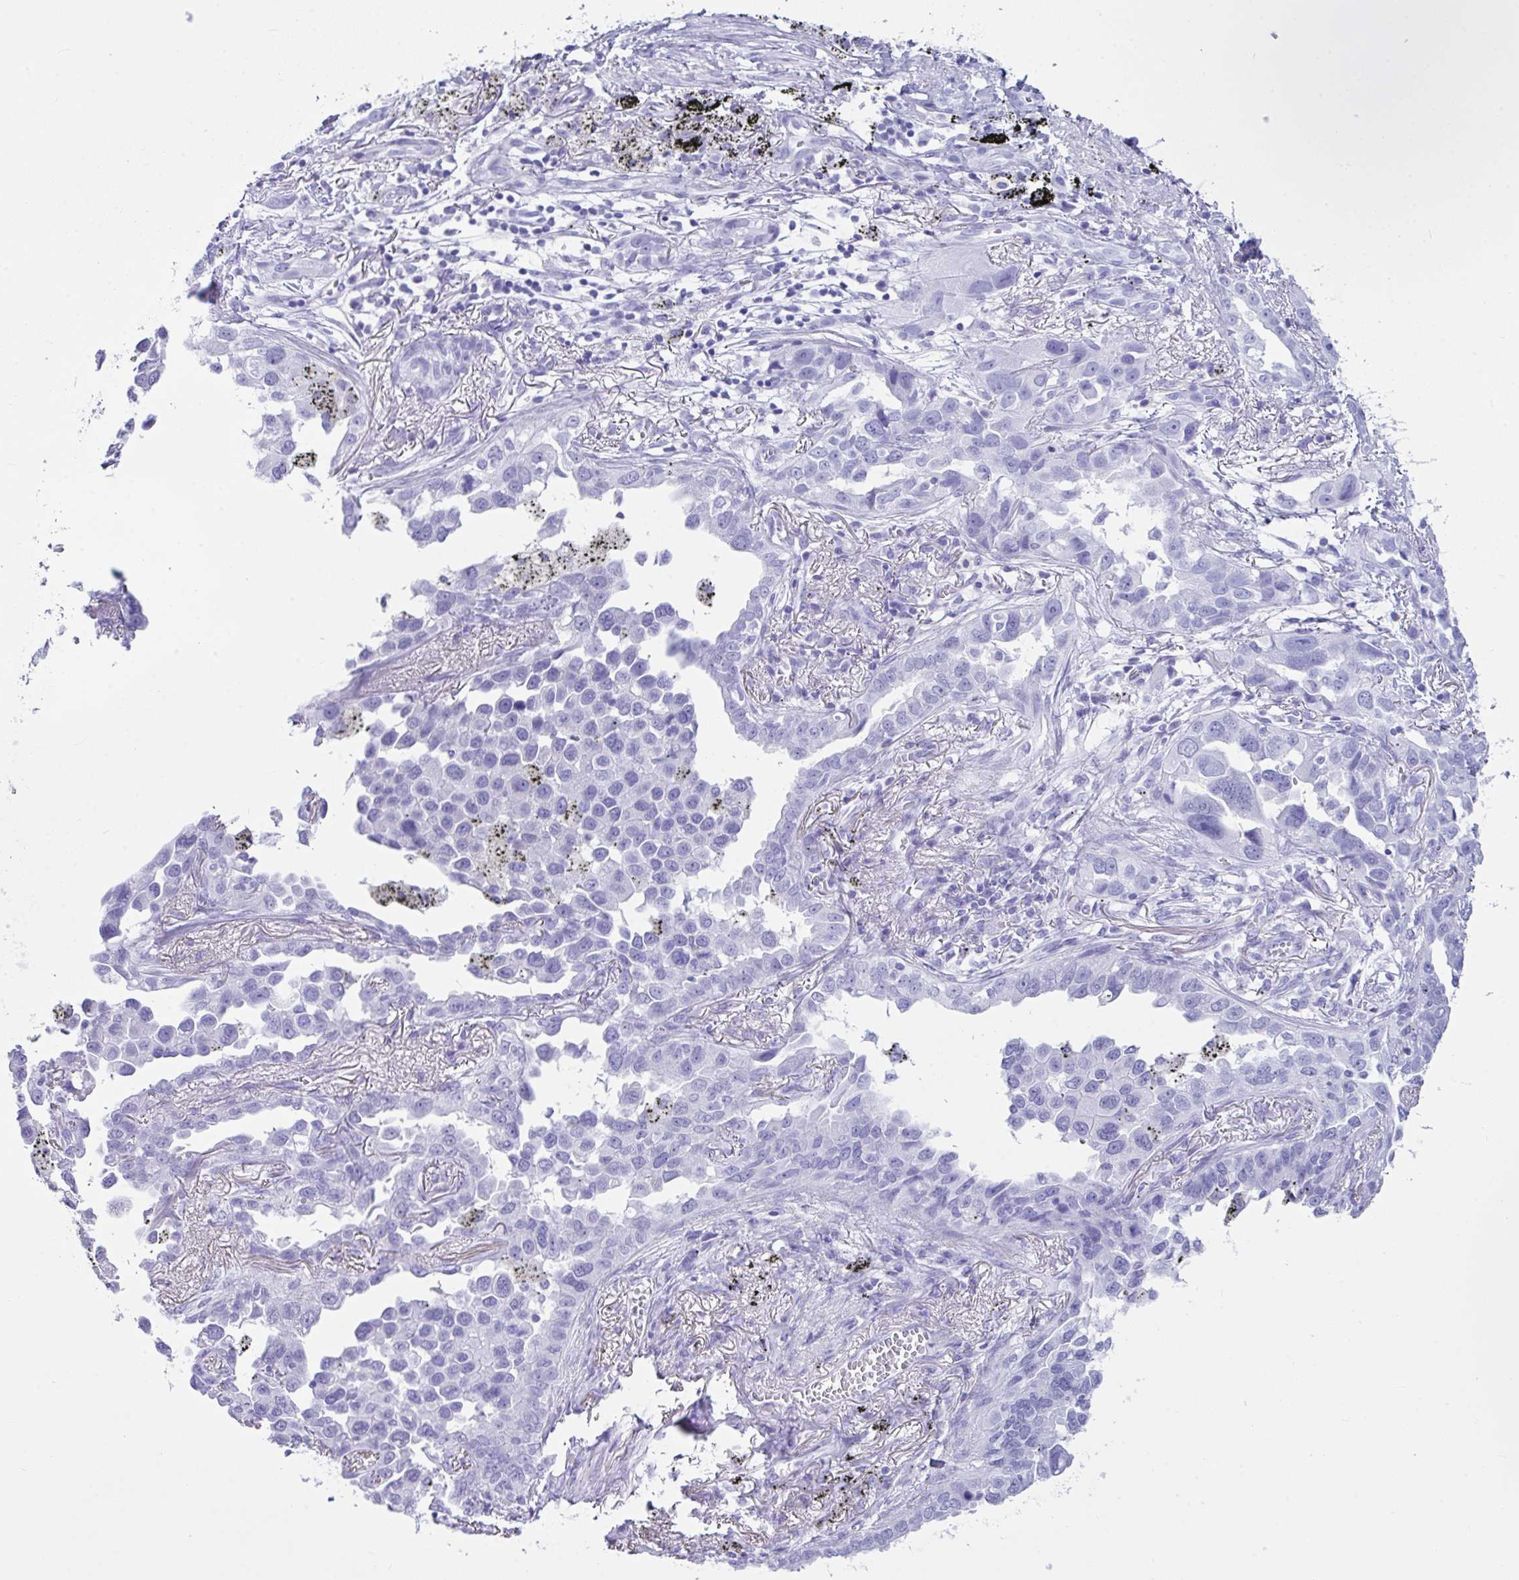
{"staining": {"intensity": "negative", "quantity": "none", "location": "none"}, "tissue": "lung cancer", "cell_type": "Tumor cells", "image_type": "cancer", "snomed": [{"axis": "morphology", "description": "Adenocarcinoma, NOS"}, {"axis": "topography", "description": "Lung"}], "caption": "Tumor cells show no significant staining in lung cancer.", "gene": "LGALS4", "patient": {"sex": "male", "age": 67}}